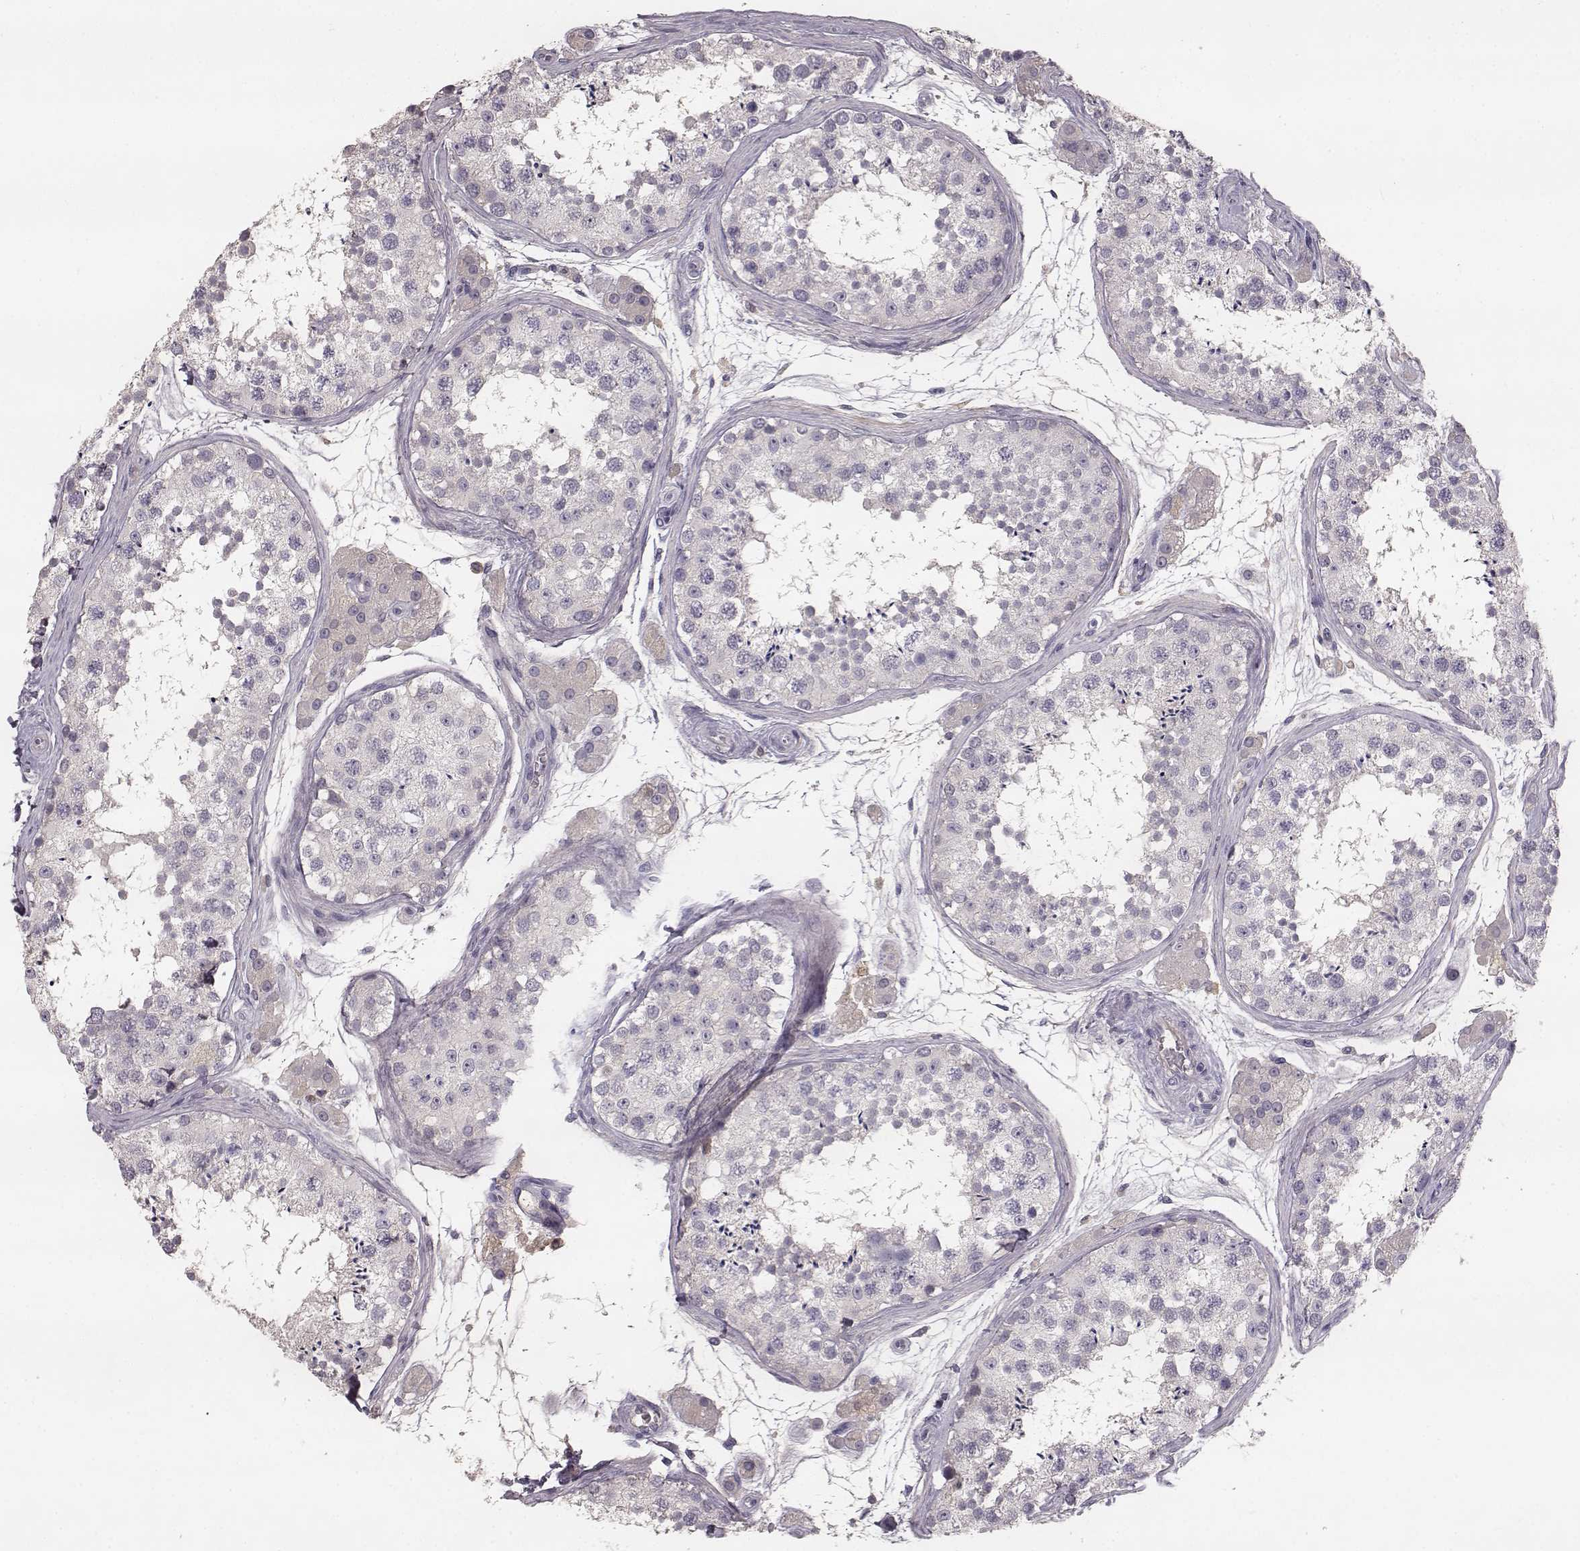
{"staining": {"intensity": "negative", "quantity": "none", "location": "none"}, "tissue": "testis", "cell_type": "Cells in seminiferous ducts", "image_type": "normal", "snomed": [{"axis": "morphology", "description": "Normal tissue, NOS"}, {"axis": "topography", "description": "Testis"}], "caption": "Testis stained for a protein using immunohistochemistry exhibits no positivity cells in seminiferous ducts.", "gene": "YJEFN3", "patient": {"sex": "male", "age": 41}}